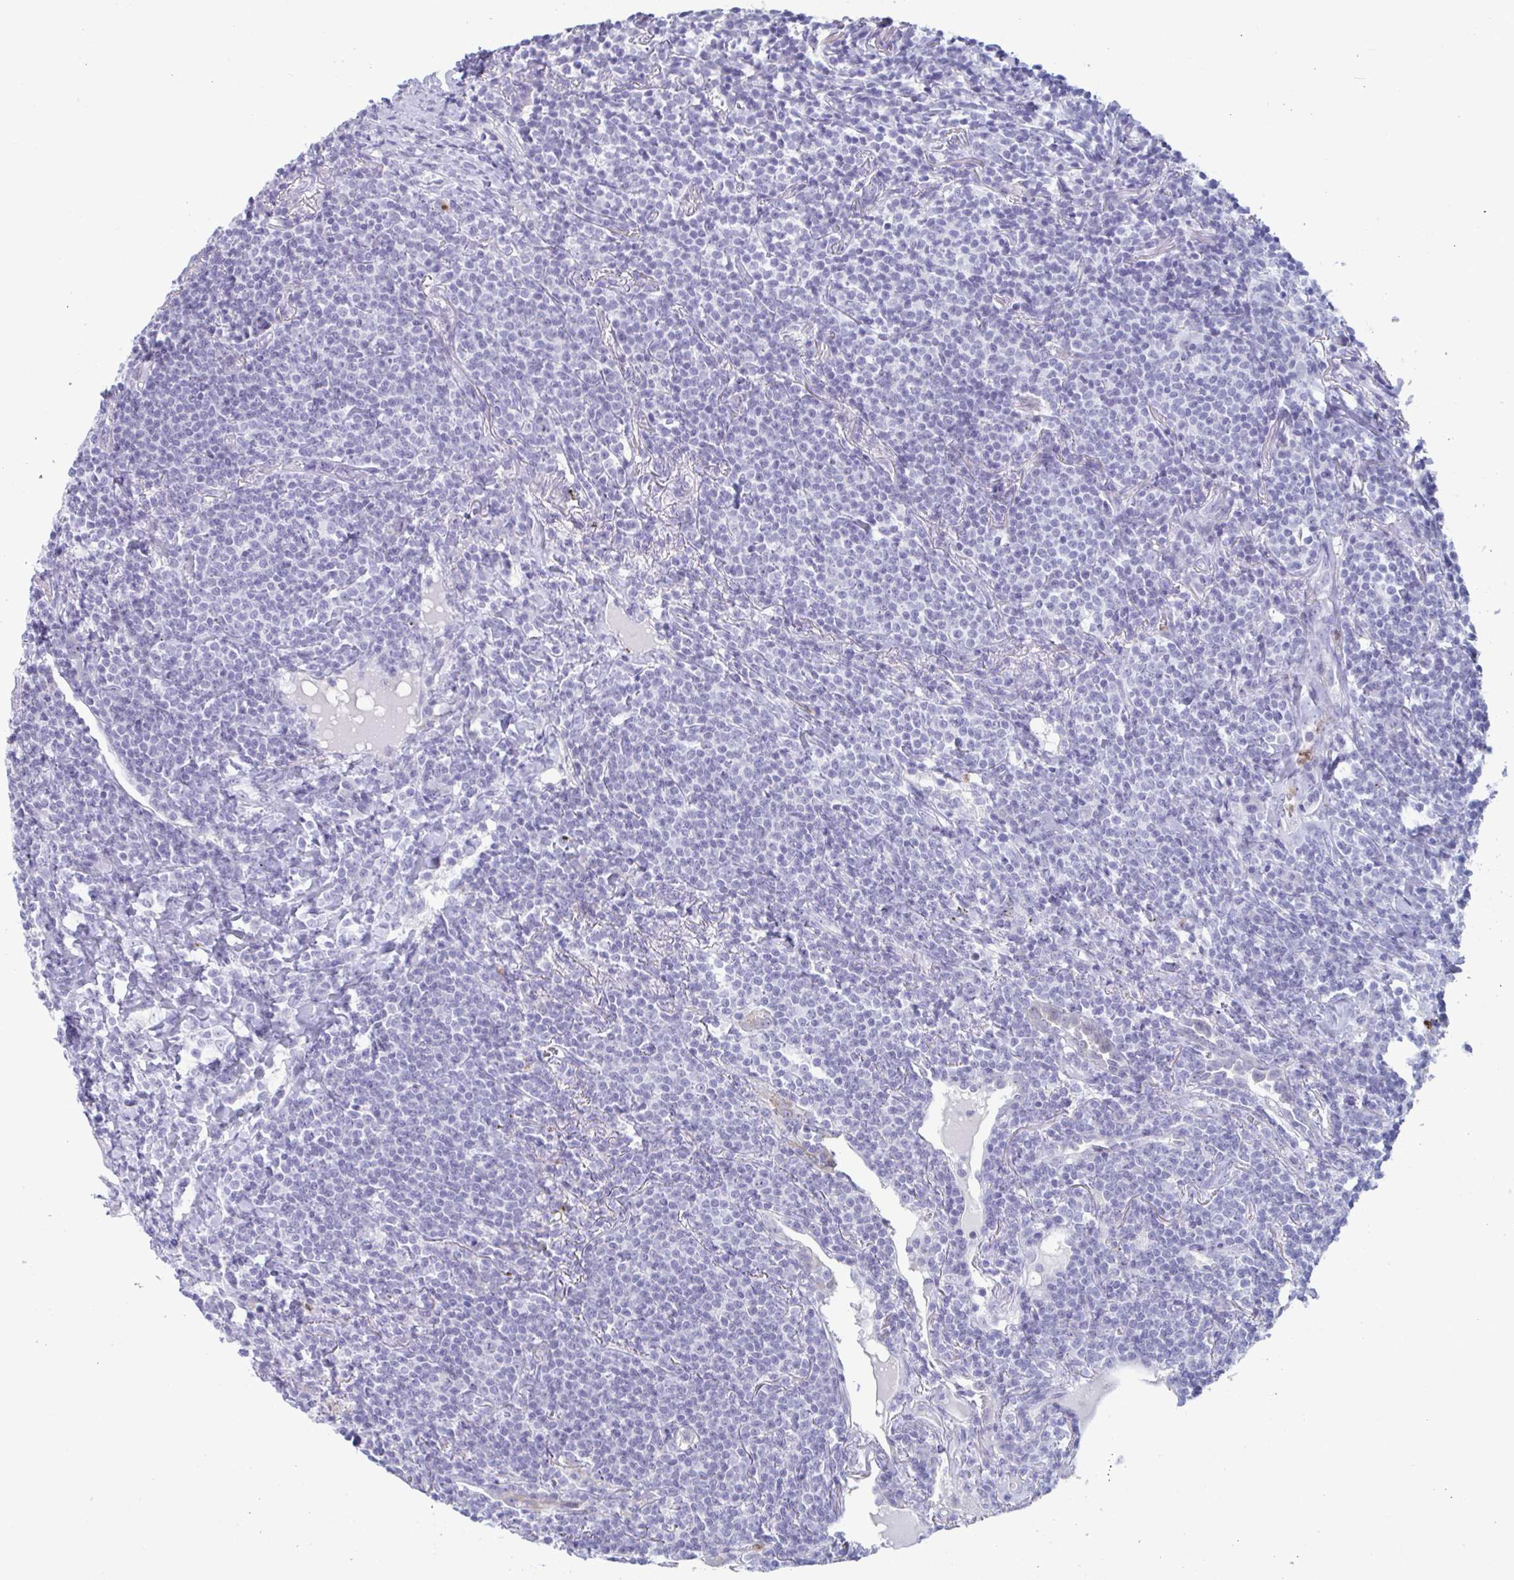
{"staining": {"intensity": "negative", "quantity": "none", "location": "none"}, "tissue": "lymphoma", "cell_type": "Tumor cells", "image_type": "cancer", "snomed": [{"axis": "morphology", "description": "Malignant lymphoma, non-Hodgkin's type, Low grade"}, {"axis": "topography", "description": "Lung"}], "caption": "A histopathology image of lymphoma stained for a protein exhibits no brown staining in tumor cells.", "gene": "CYP4F11", "patient": {"sex": "female", "age": 71}}